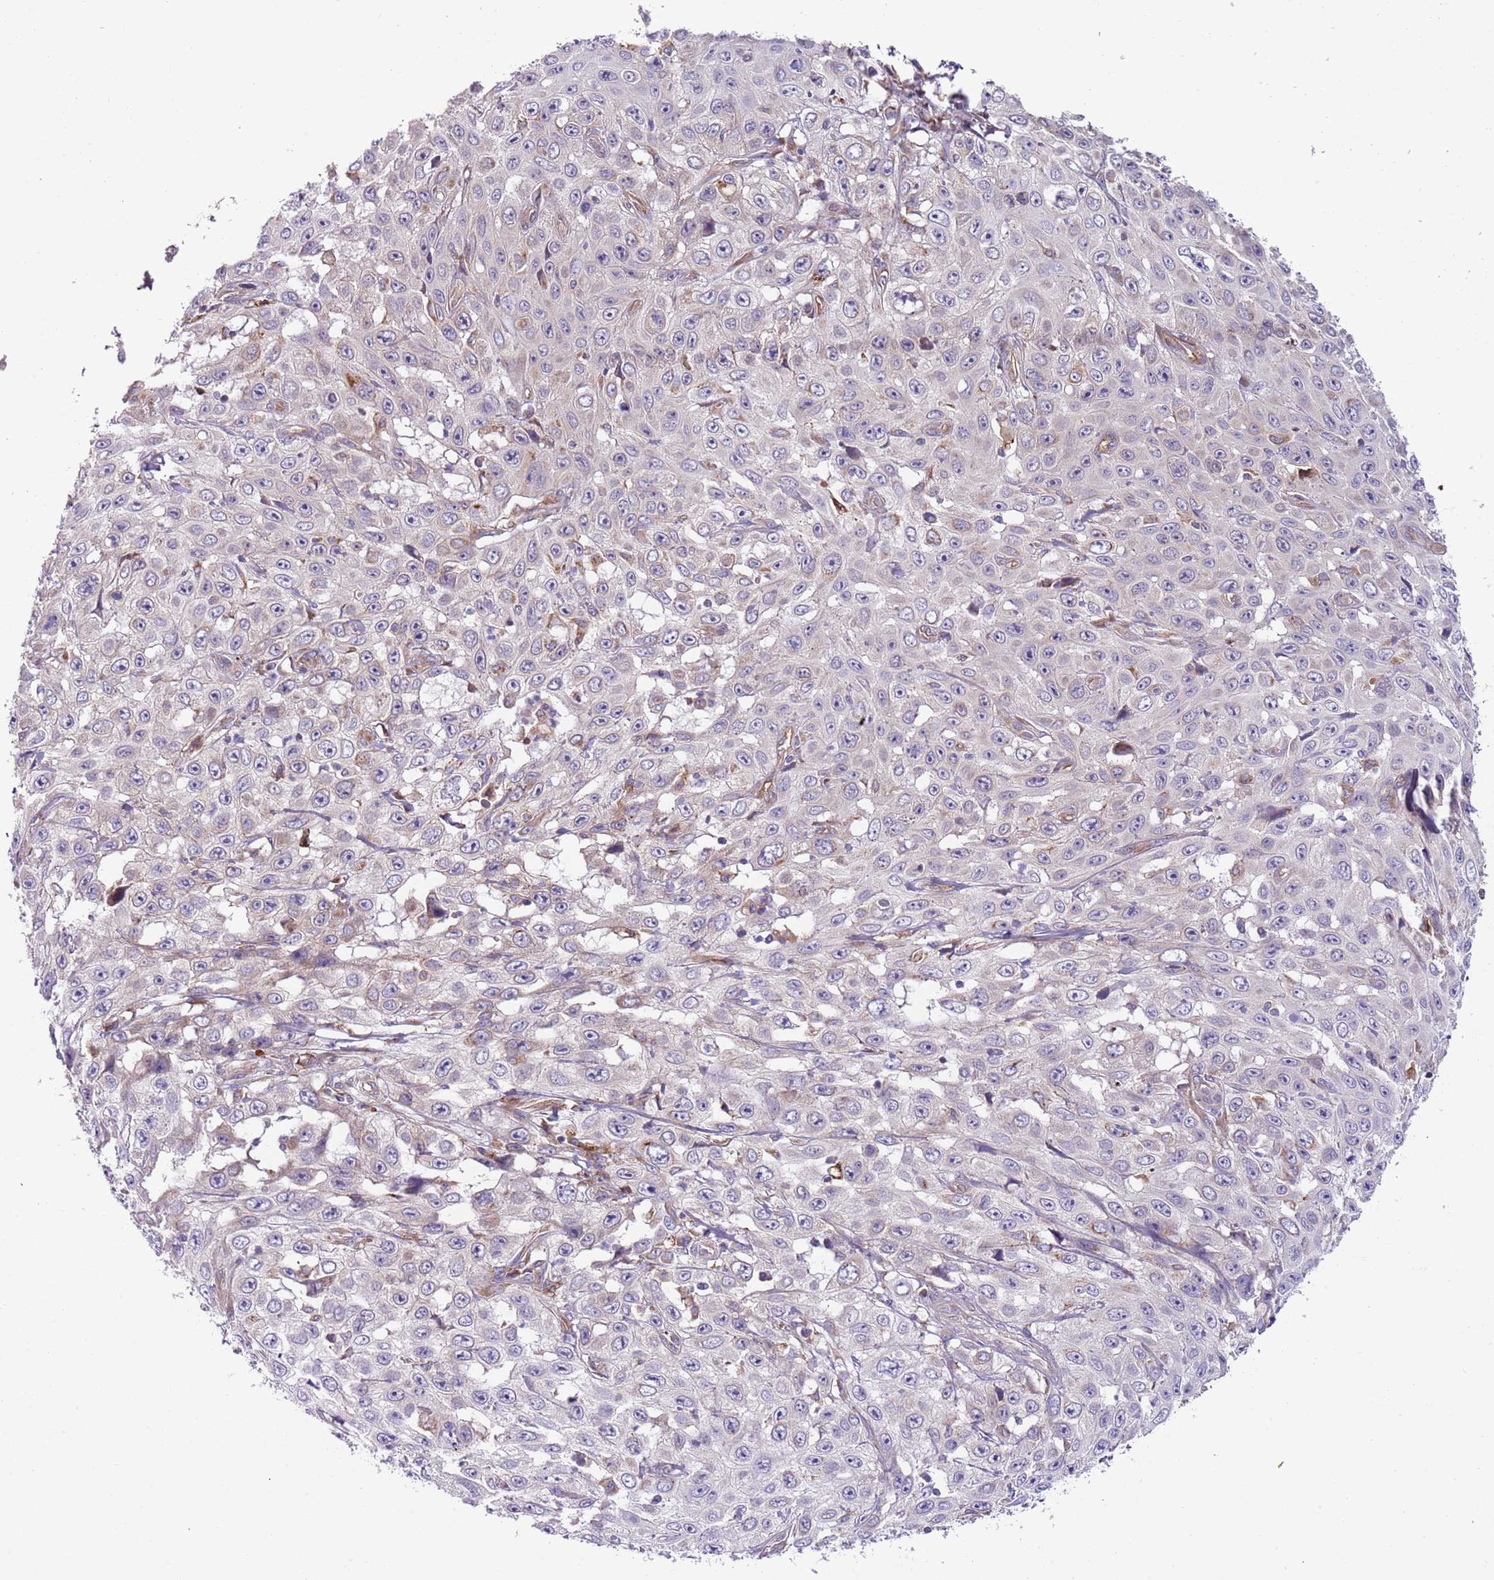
{"staining": {"intensity": "negative", "quantity": "none", "location": "none"}, "tissue": "skin cancer", "cell_type": "Tumor cells", "image_type": "cancer", "snomed": [{"axis": "morphology", "description": "Squamous cell carcinoma, NOS"}, {"axis": "topography", "description": "Skin"}], "caption": "This micrograph is of squamous cell carcinoma (skin) stained with immunohistochemistry (IHC) to label a protein in brown with the nuclei are counter-stained blue. There is no staining in tumor cells. The staining was performed using DAB (3,3'-diaminobenzidine) to visualize the protein expression in brown, while the nuclei were stained in blue with hematoxylin (Magnification: 20x).", "gene": "VWCE", "patient": {"sex": "male", "age": 82}}